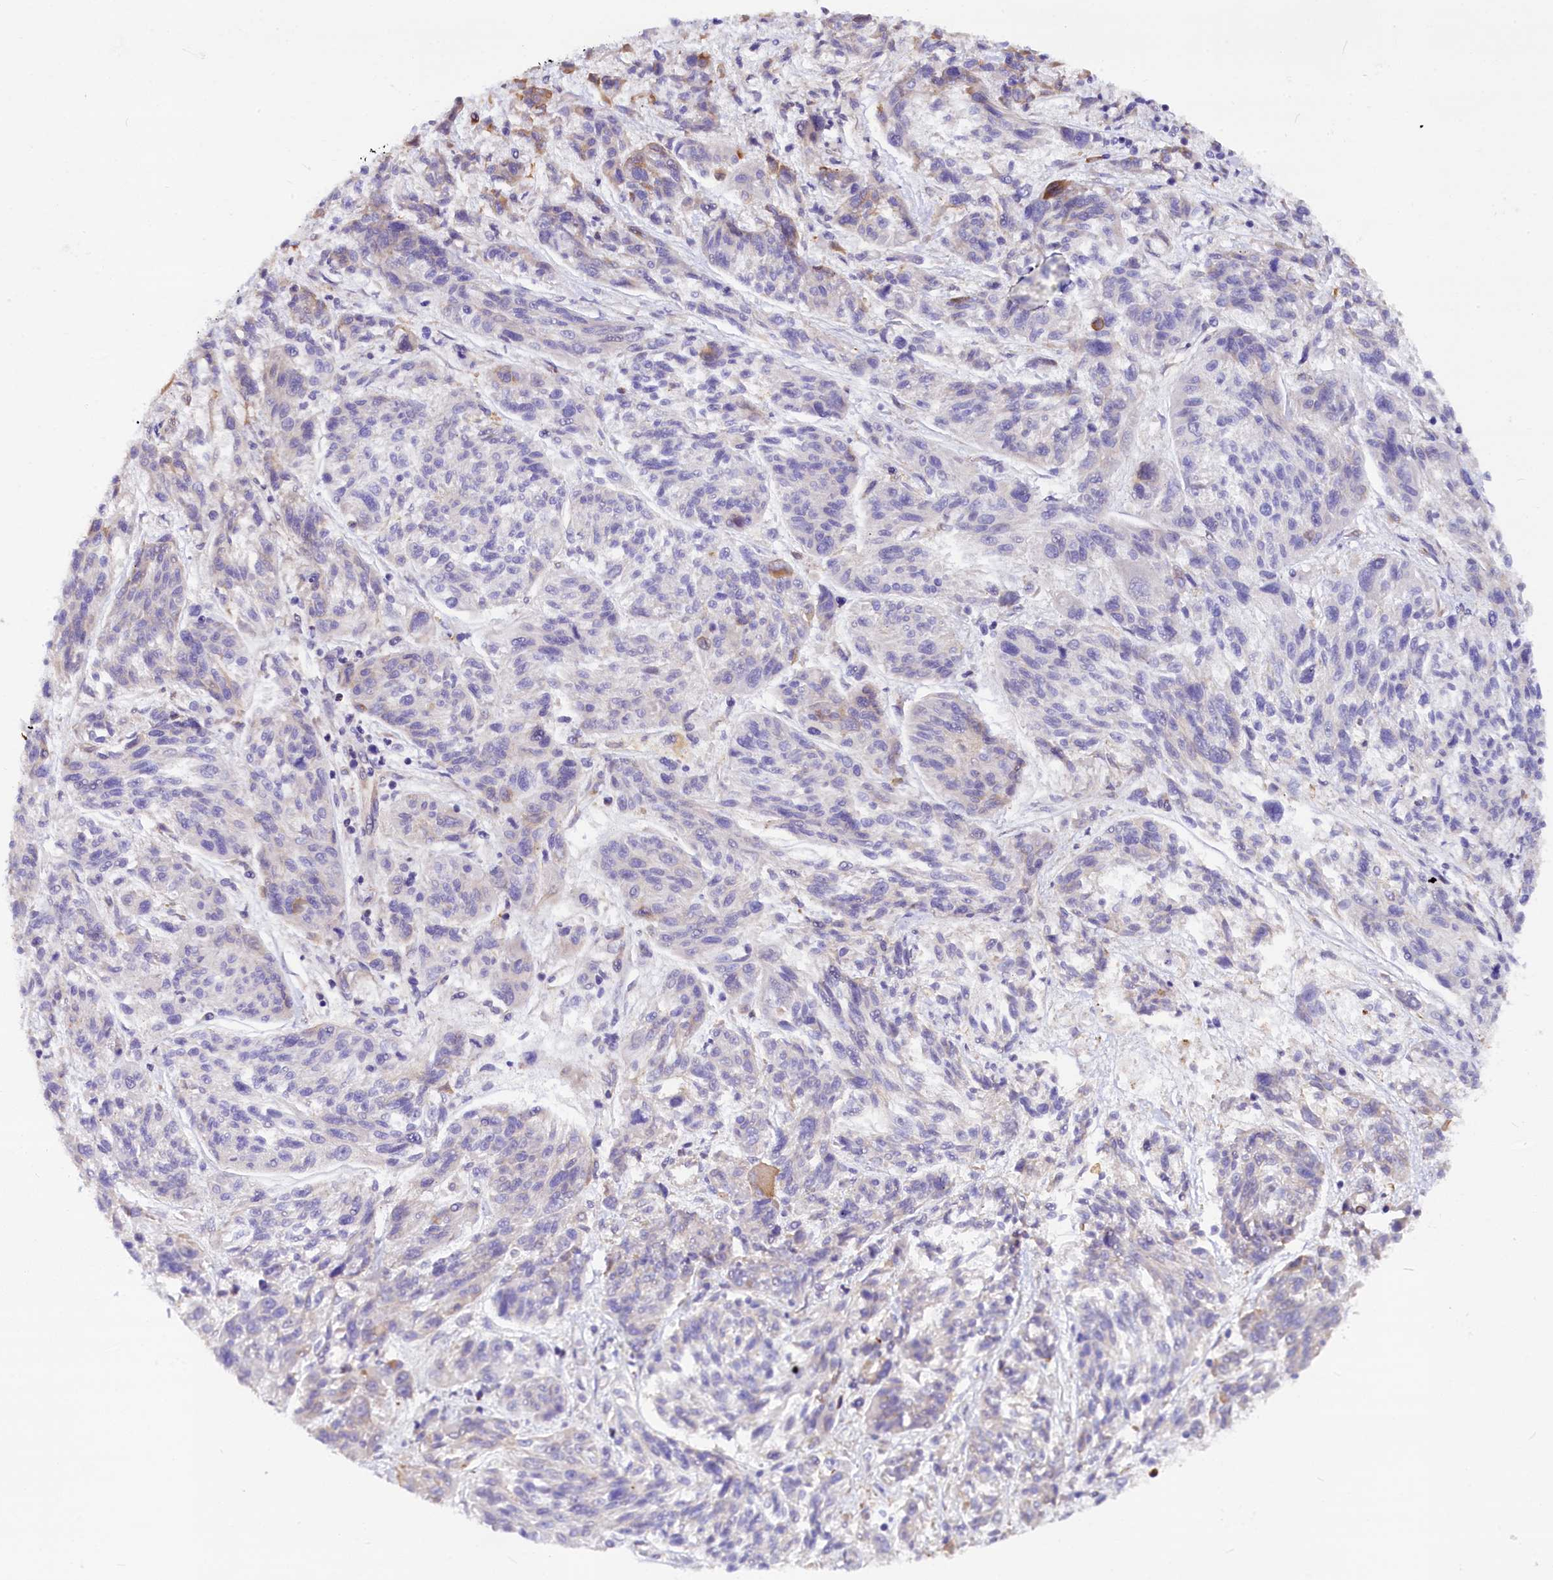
{"staining": {"intensity": "negative", "quantity": "none", "location": "none"}, "tissue": "melanoma", "cell_type": "Tumor cells", "image_type": "cancer", "snomed": [{"axis": "morphology", "description": "Malignant melanoma, NOS"}, {"axis": "topography", "description": "Skin"}], "caption": "Tumor cells are negative for brown protein staining in melanoma.", "gene": "MED20", "patient": {"sex": "male", "age": 53}}